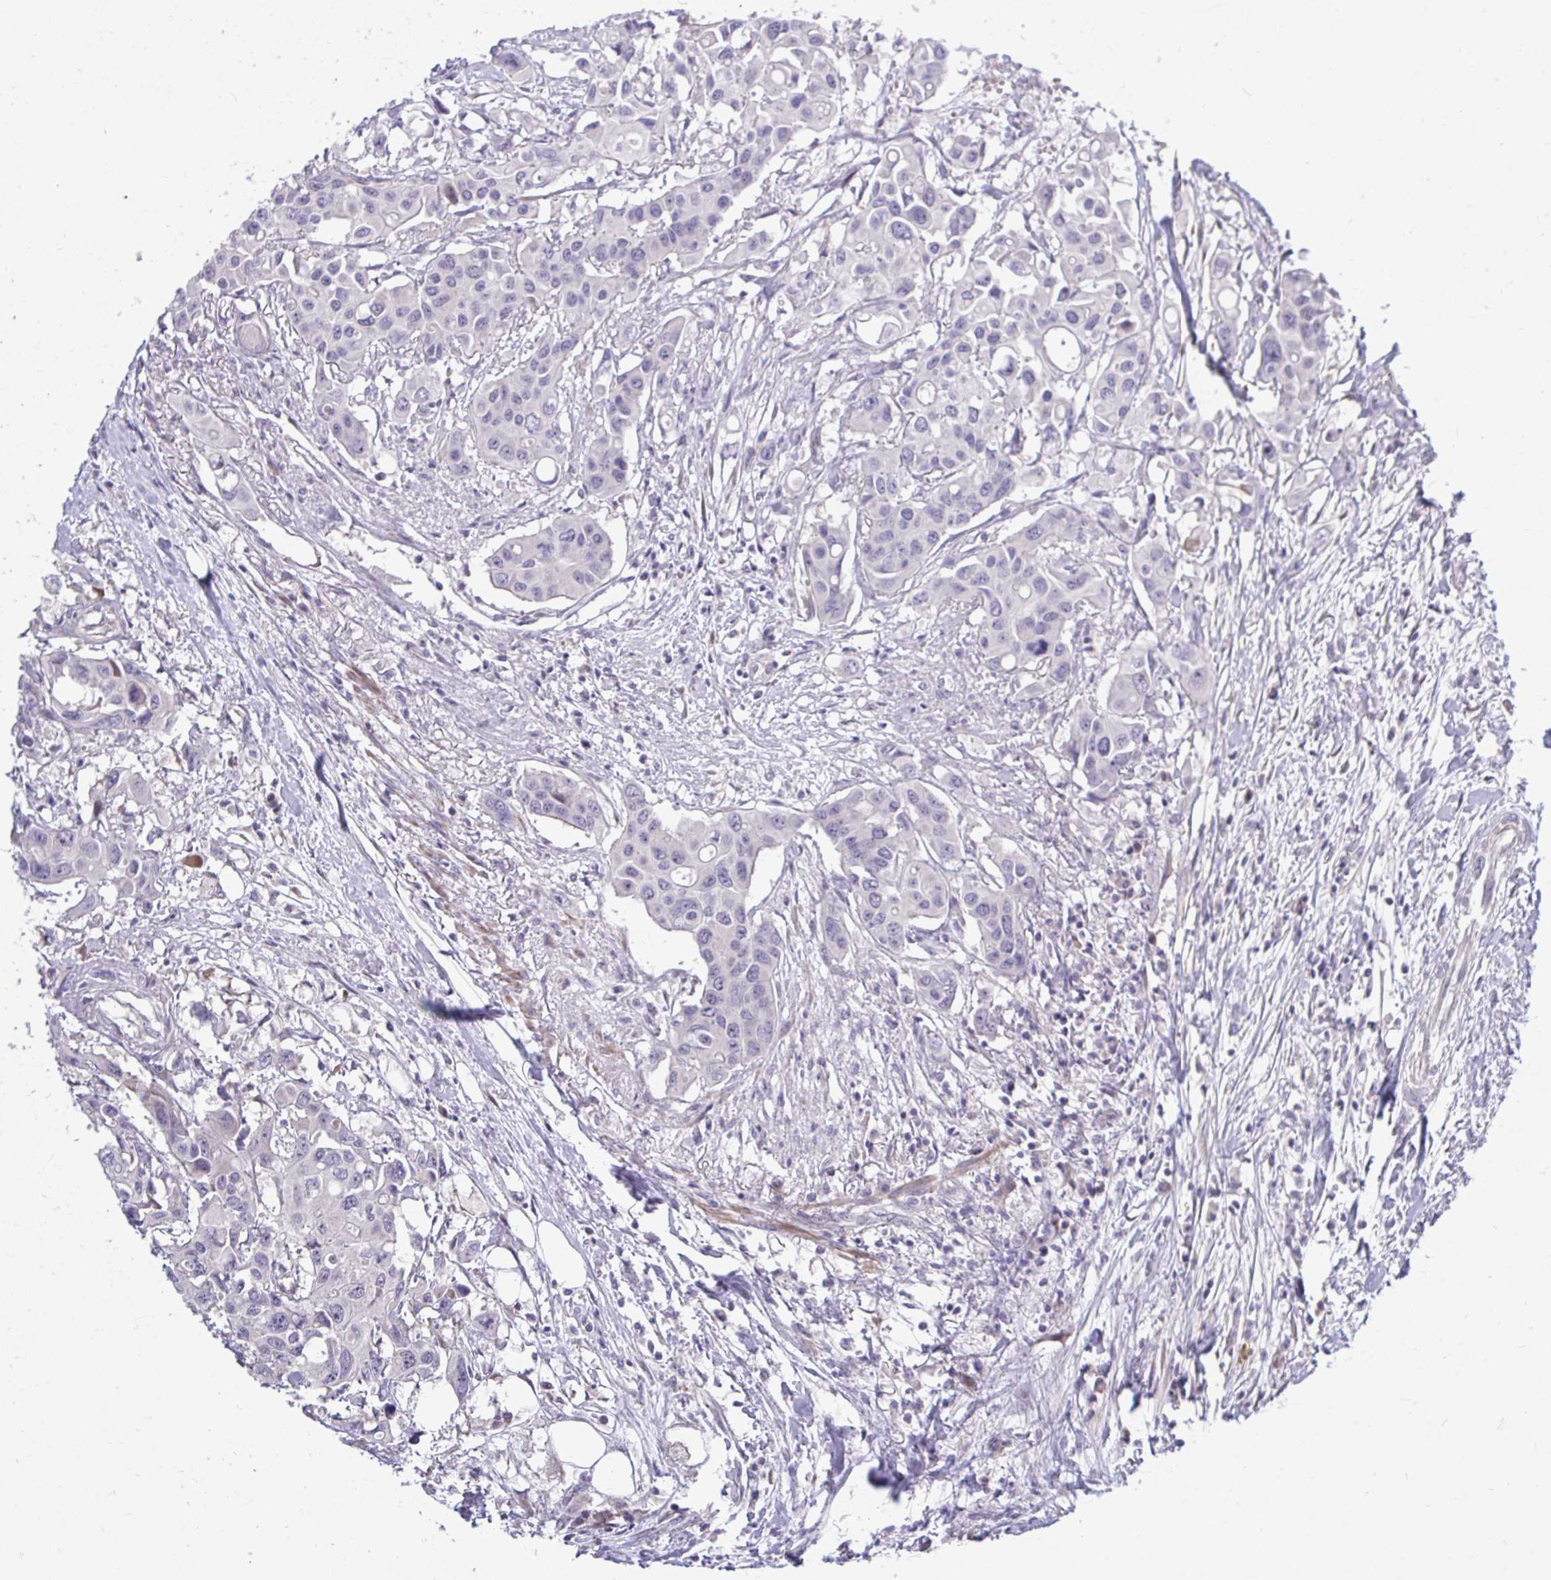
{"staining": {"intensity": "negative", "quantity": "none", "location": "none"}, "tissue": "colorectal cancer", "cell_type": "Tumor cells", "image_type": "cancer", "snomed": [{"axis": "morphology", "description": "Adenocarcinoma, NOS"}, {"axis": "topography", "description": "Colon"}], "caption": "IHC image of neoplastic tissue: human colorectal cancer (adenocarcinoma) stained with DAB (3,3'-diaminobenzidine) exhibits no significant protein expression in tumor cells.", "gene": "HMBOX1", "patient": {"sex": "male", "age": 77}}